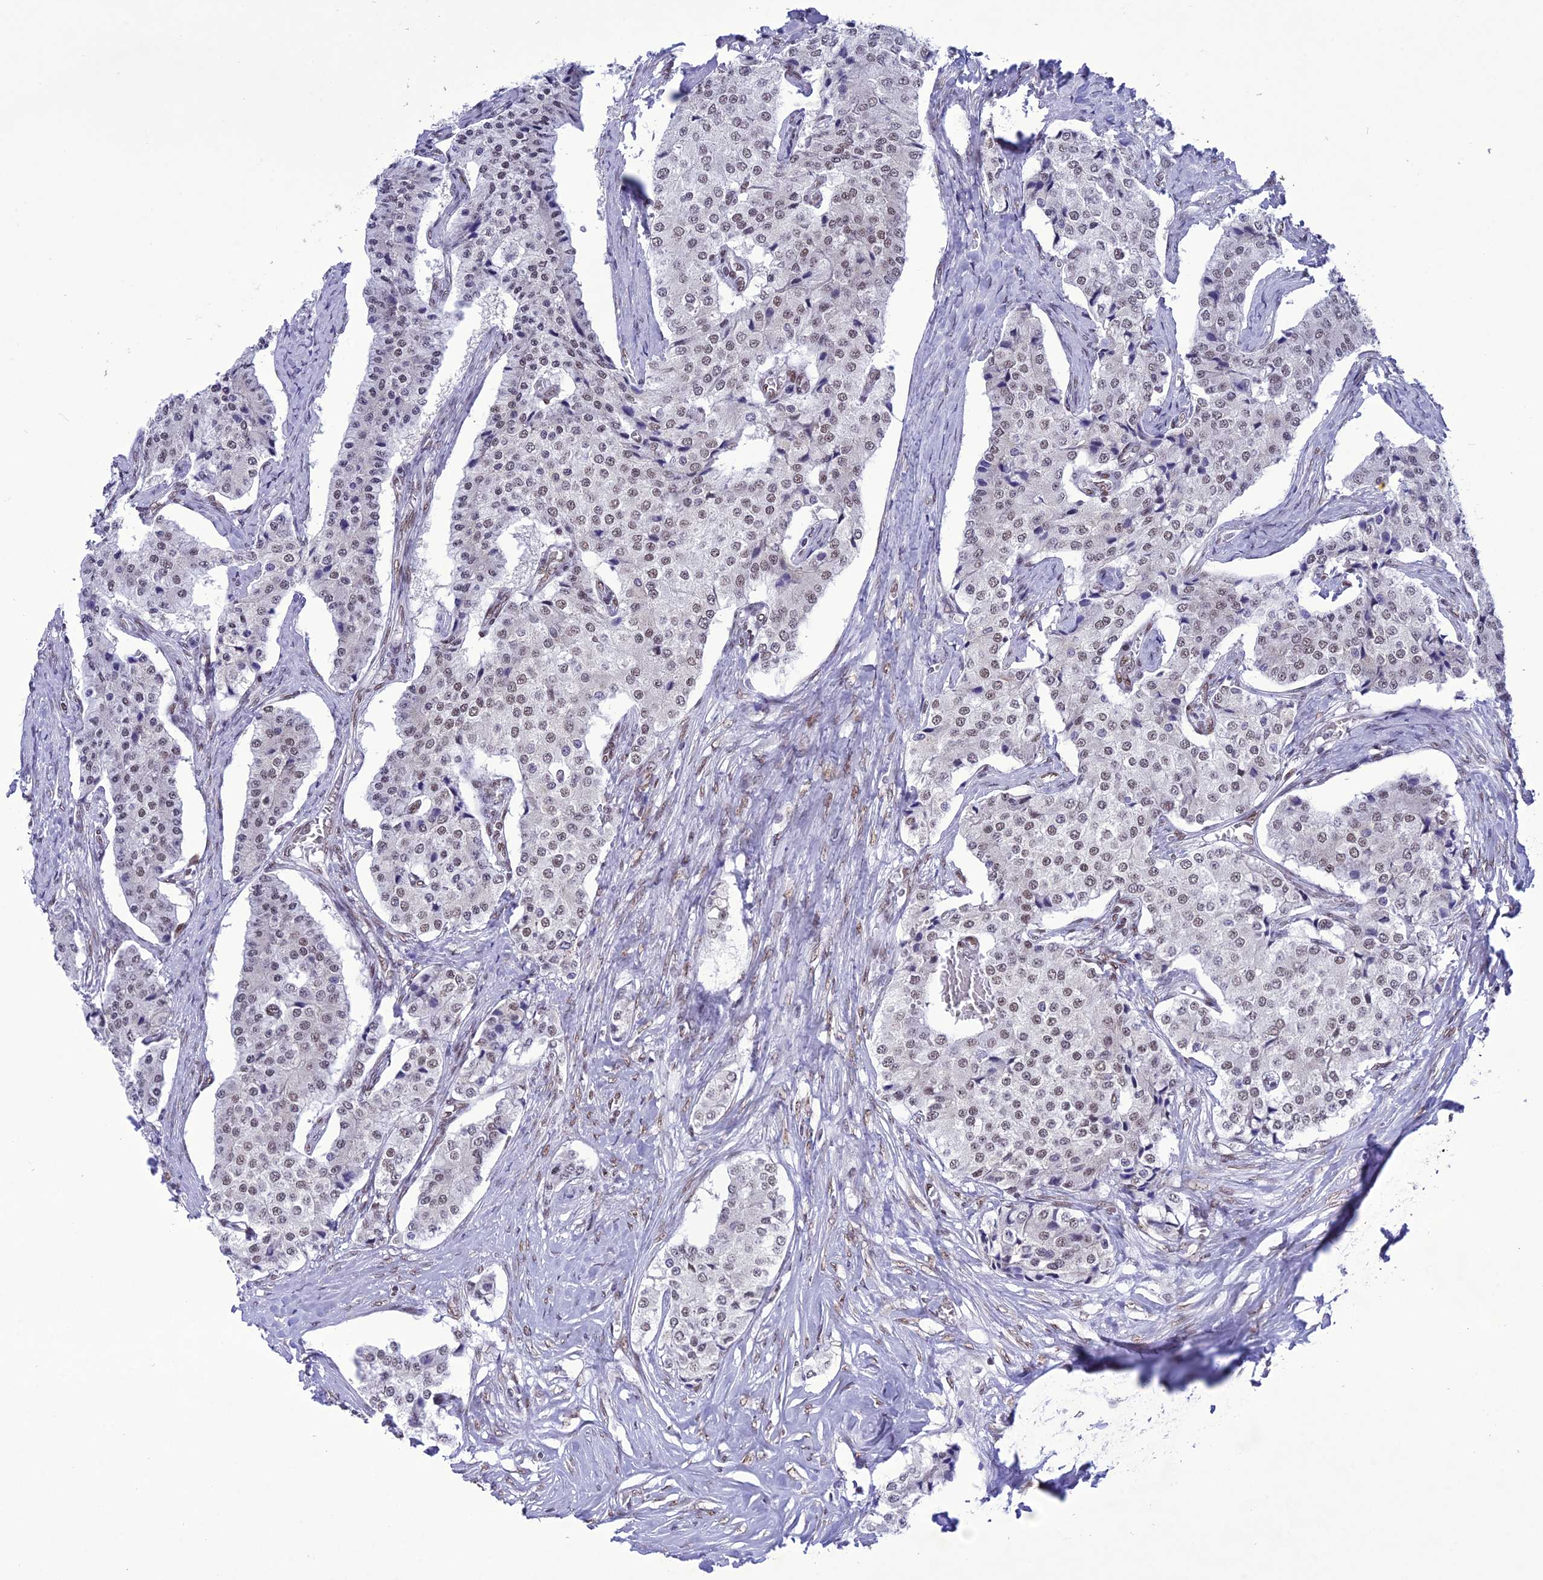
{"staining": {"intensity": "weak", "quantity": "25%-75%", "location": "nuclear"}, "tissue": "carcinoid", "cell_type": "Tumor cells", "image_type": "cancer", "snomed": [{"axis": "morphology", "description": "Carcinoid, malignant, NOS"}, {"axis": "topography", "description": "Colon"}], "caption": "Immunohistochemistry (IHC) histopathology image of neoplastic tissue: human malignant carcinoid stained using IHC demonstrates low levels of weak protein expression localized specifically in the nuclear of tumor cells, appearing as a nuclear brown color.", "gene": "DDX1", "patient": {"sex": "female", "age": 52}}